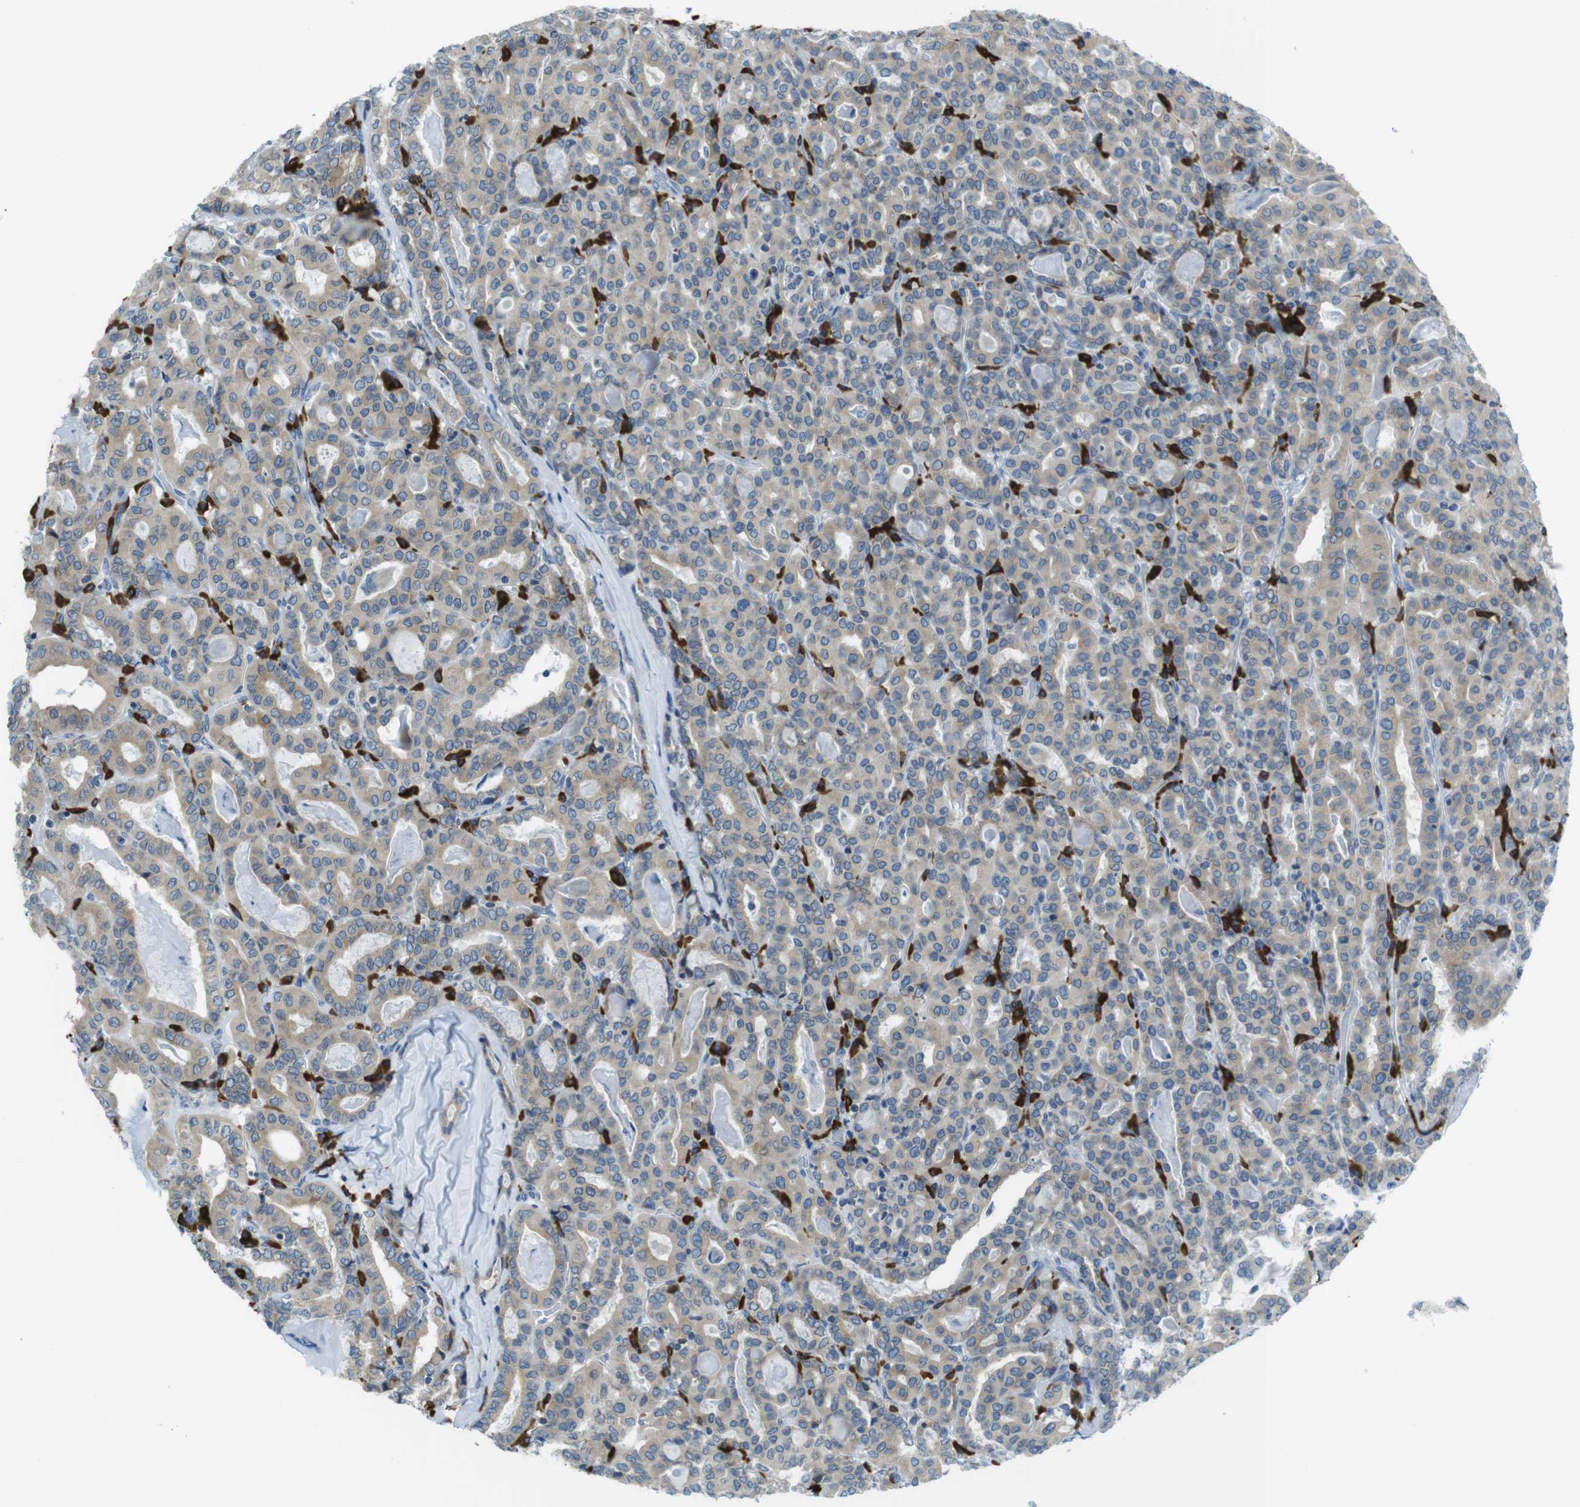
{"staining": {"intensity": "weak", "quantity": ">75%", "location": "cytoplasmic/membranous"}, "tissue": "thyroid cancer", "cell_type": "Tumor cells", "image_type": "cancer", "snomed": [{"axis": "morphology", "description": "Papillary adenocarcinoma, NOS"}, {"axis": "topography", "description": "Thyroid gland"}], "caption": "There is low levels of weak cytoplasmic/membranous staining in tumor cells of papillary adenocarcinoma (thyroid), as demonstrated by immunohistochemical staining (brown color).", "gene": "CLPTM1L", "patient": {"sex": "female", "age": 42}}